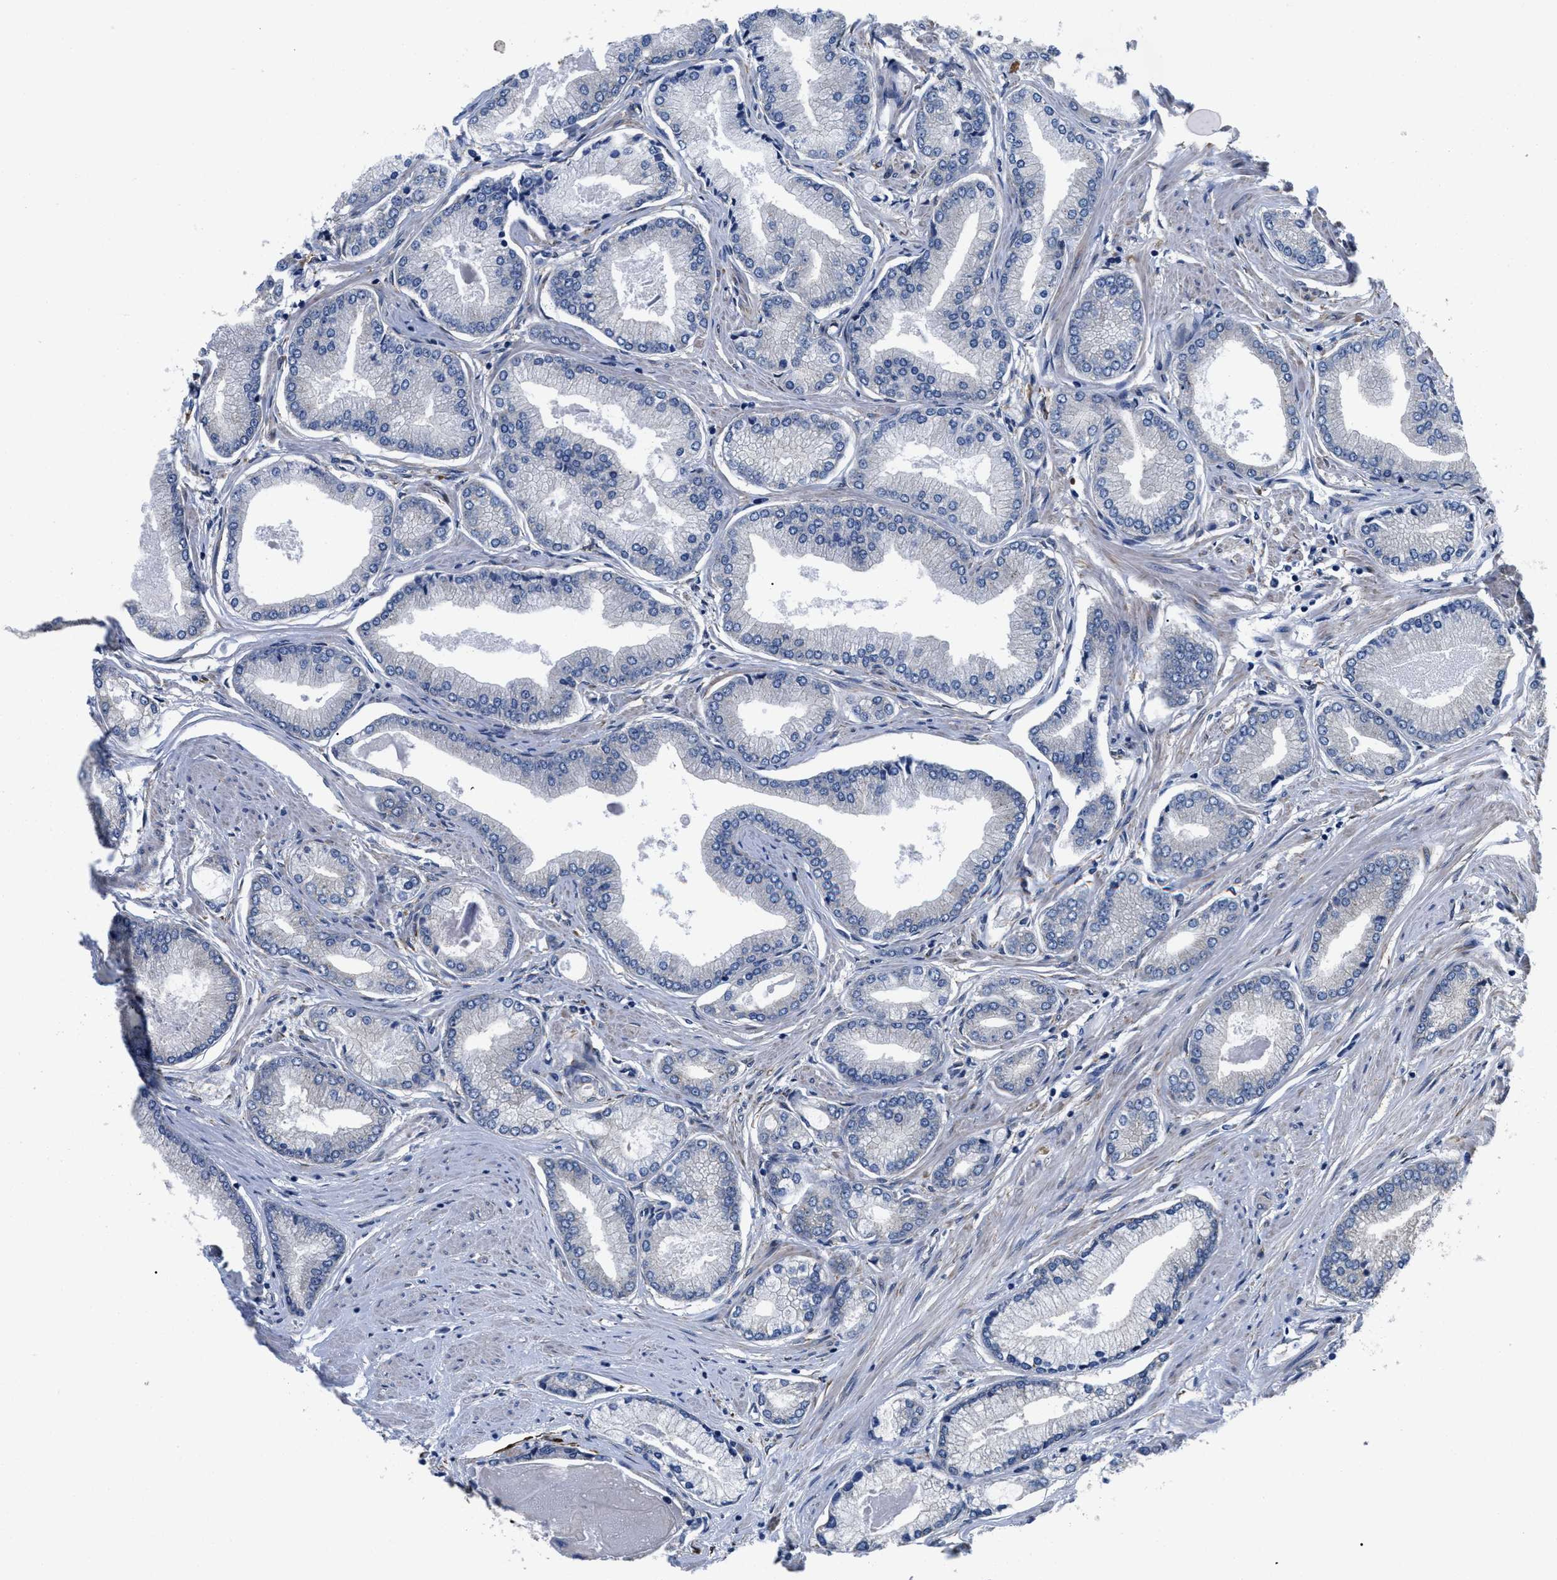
{"staining": {"intensity": "negative", "quantity": "none", "location": "none"}, "tissue": "prostate cancer", "cell_type": "Tumor cells", "image_type": "cancer", "snomed": [{"axis": "morphology", "description": "Adenocarcinoma, High grade"}, {"axis": "topography", "description": "Prostate"}], "caption": "Prostate cancer (high-grade adenocarcinoma) stained for a protein using immunohistochemistry (IHC) exhibits no expression tumor cells.", "gene": "SQLE", "patient": {"sex": "male", "age": 61}}